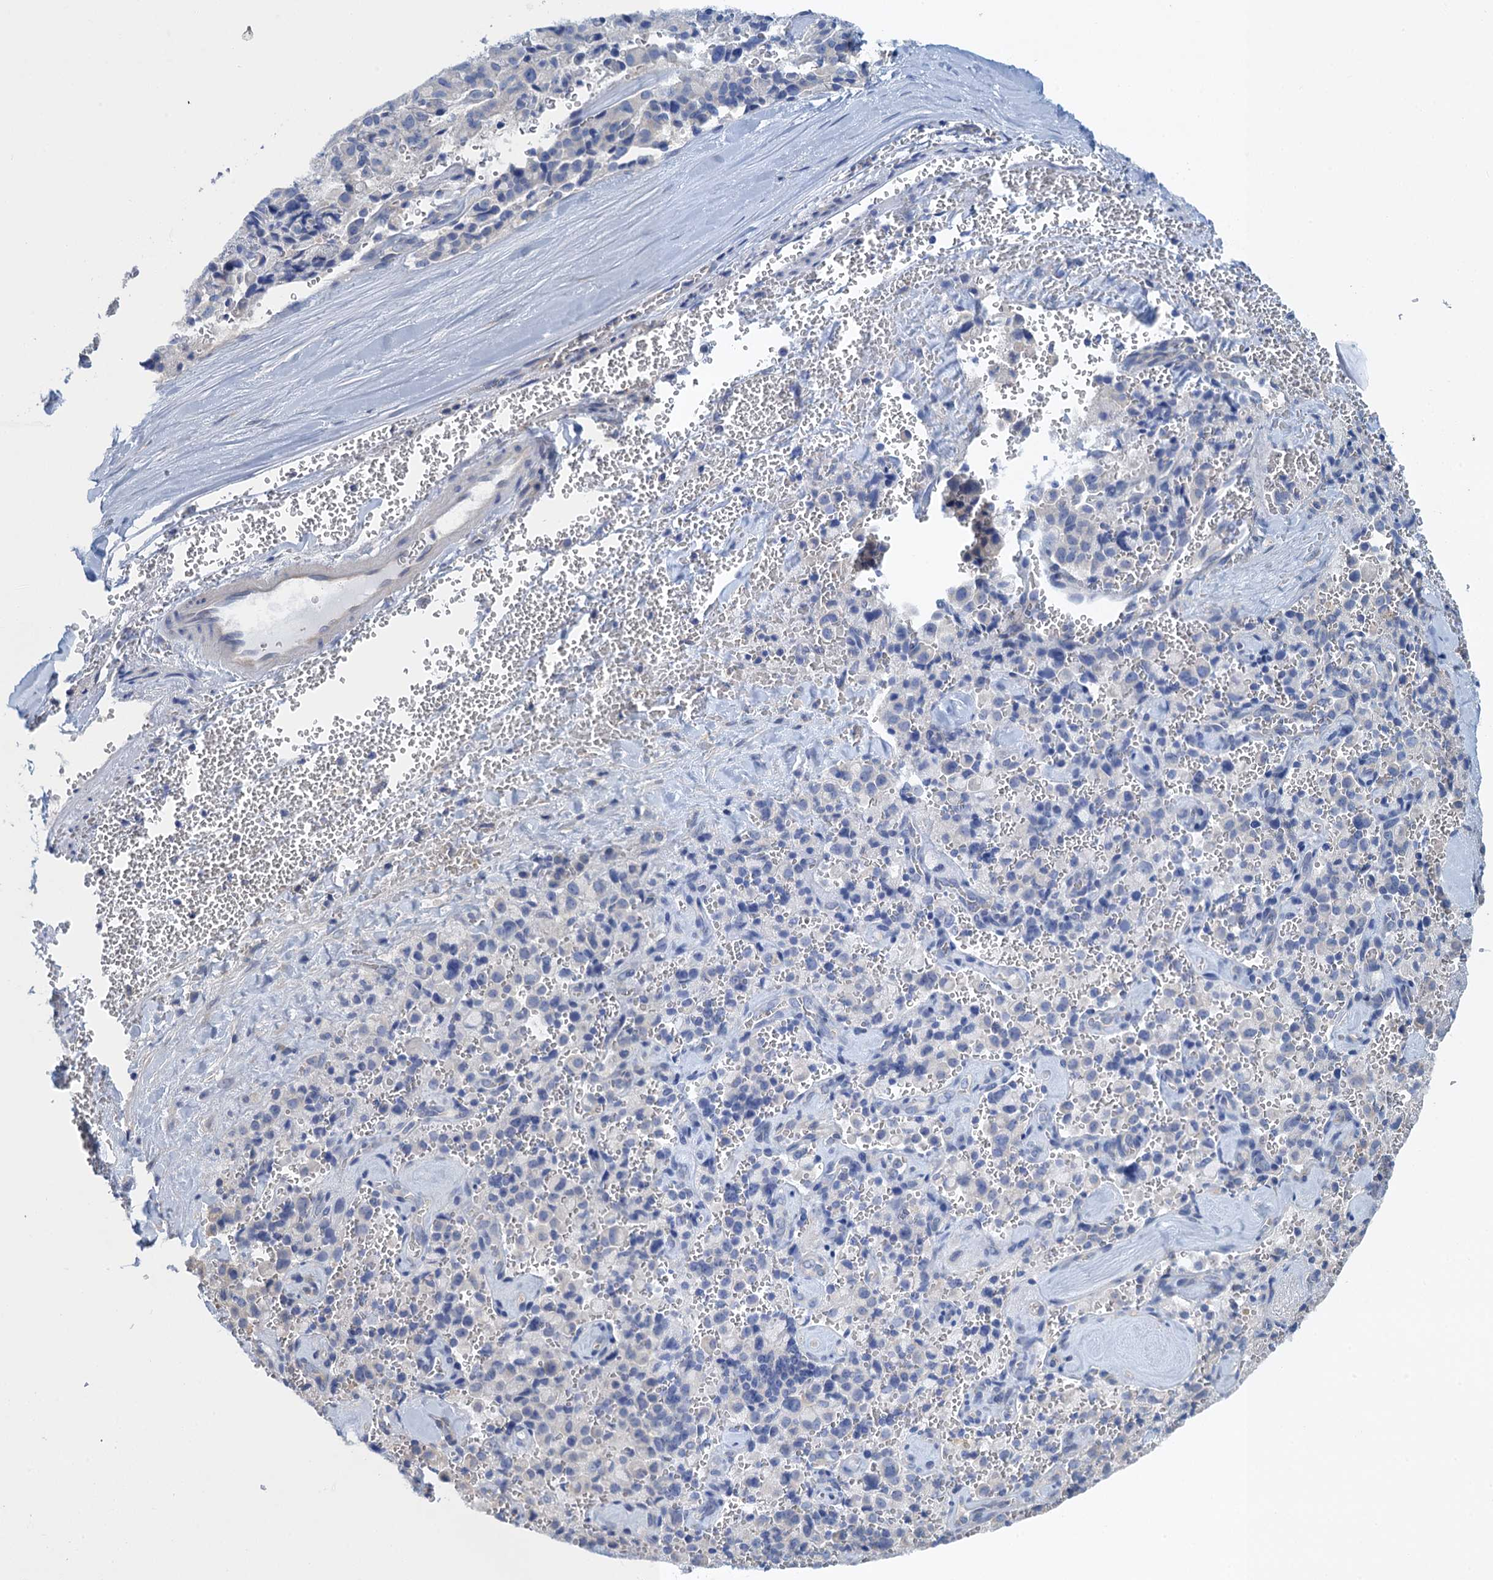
{"staining": {"intensity": "moderate", "quantity": "25%-75%", "location": "cytoplasmic/membranous"}, "tissue": "pancreatic cancer", "cell_type": "Tumor cells", "image_type": "cancer", "snomed": [{"axis": "morphology", "description": "Adenocarcinoma, NOS"}, {"axis": "topography", "description": "Pancreas"}], "caption": "Pancreatic cancer (adenocarcinoma) stained for a protein demonstrates moderate cytoplasmic/membranous positivity in tumor cells.", "gene": "MDM1", "patient": {"sex": "male", "age": 65}}